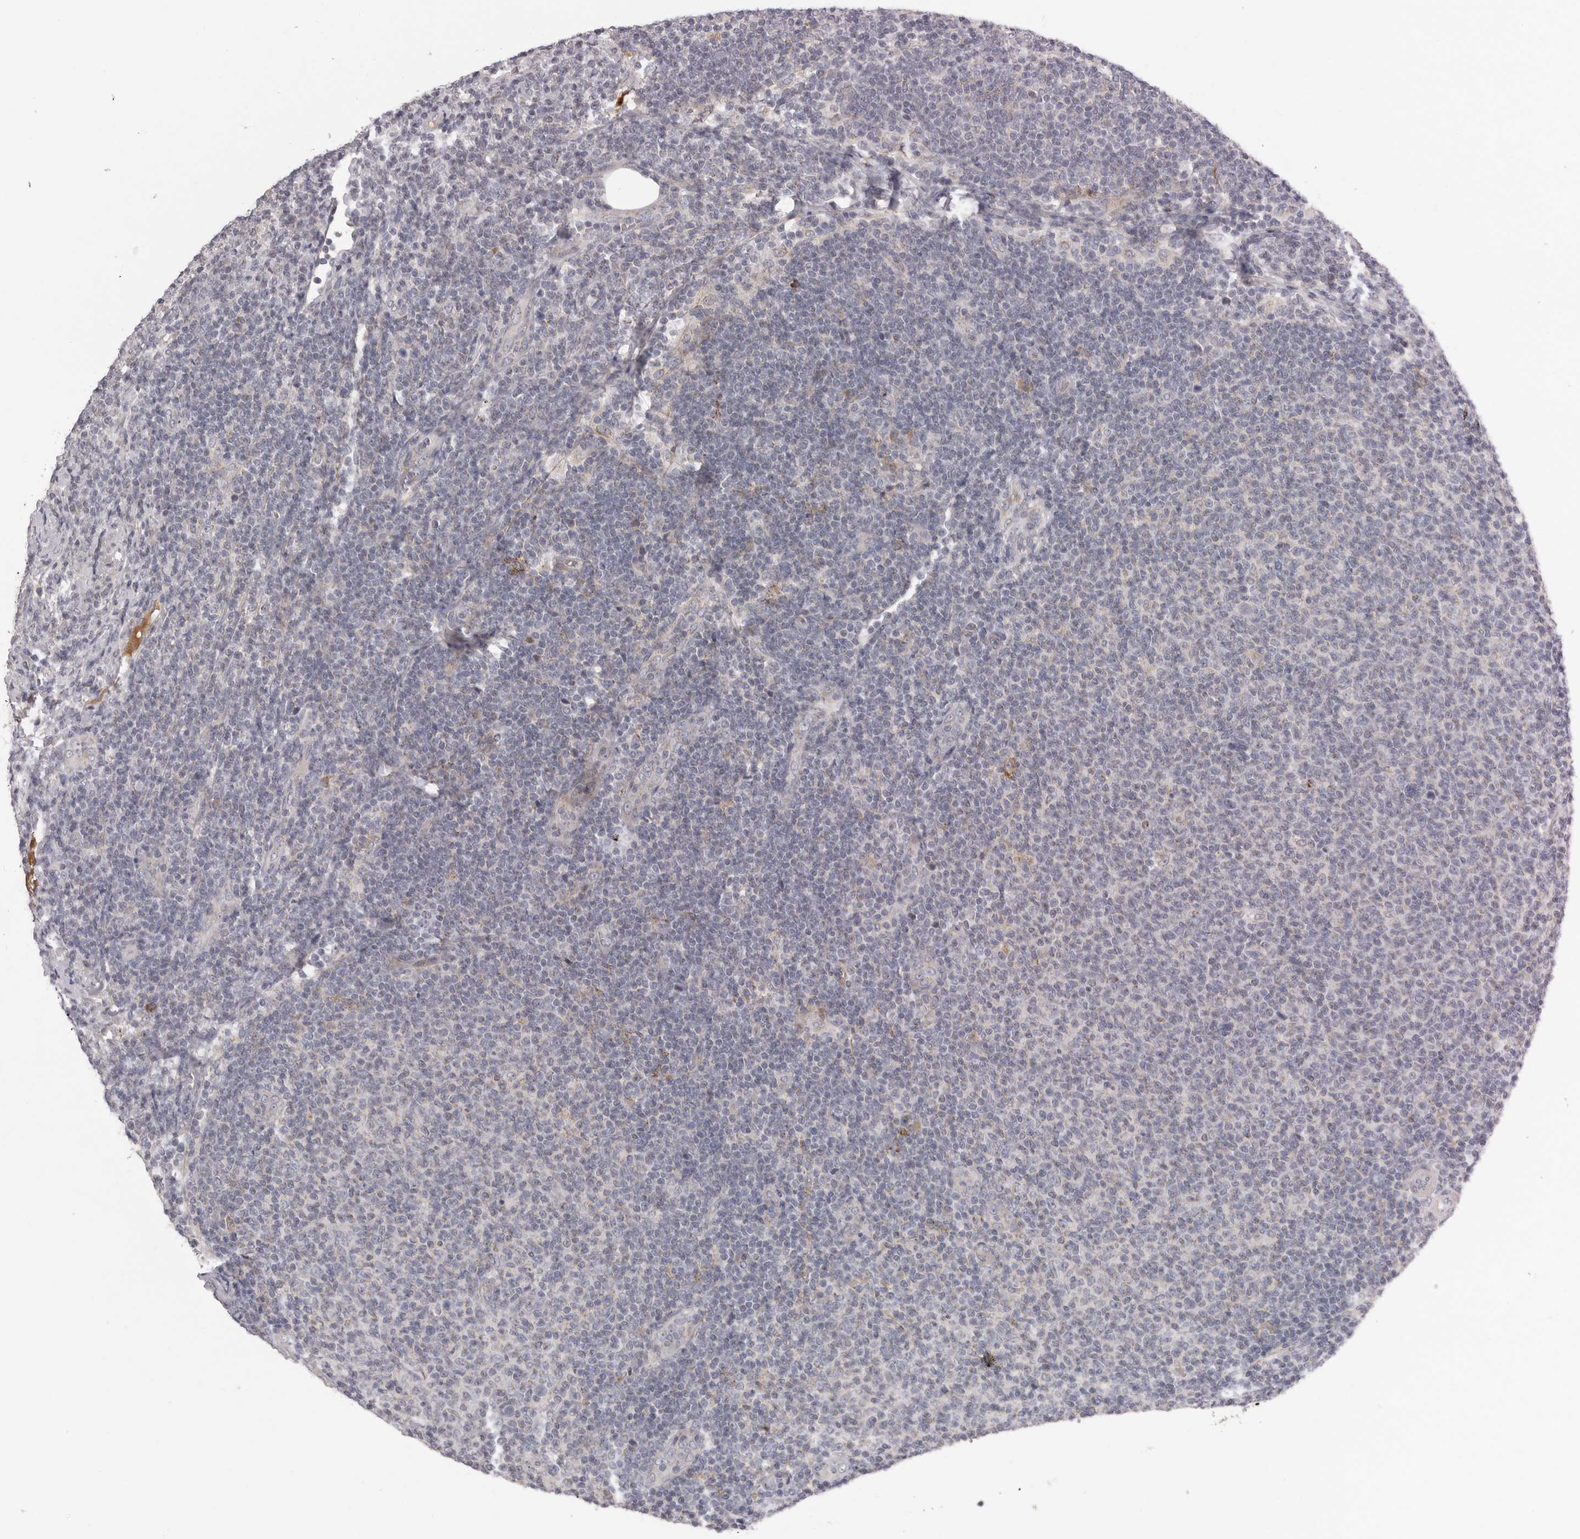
{"staining": {"intensity": "weak", "quantity": "<25%", "location": "cytoplasmic/membranous"}, "tissue": "lymphoma", "cell_type": "Tumor cells", "image_type": "cancer", "snomed": [{"axis": "morphology", "description": "Malignant lymphoma, non-Hodgkin's type, Low grade"}, {"axis": "topography", "description": "Lymph node"}], "caption": "Protein analysis of lymphoma exhibits no significant positivity in tumor cells.", "gene": "SDC3", "patient": {"sex": "male", "age": 66}}